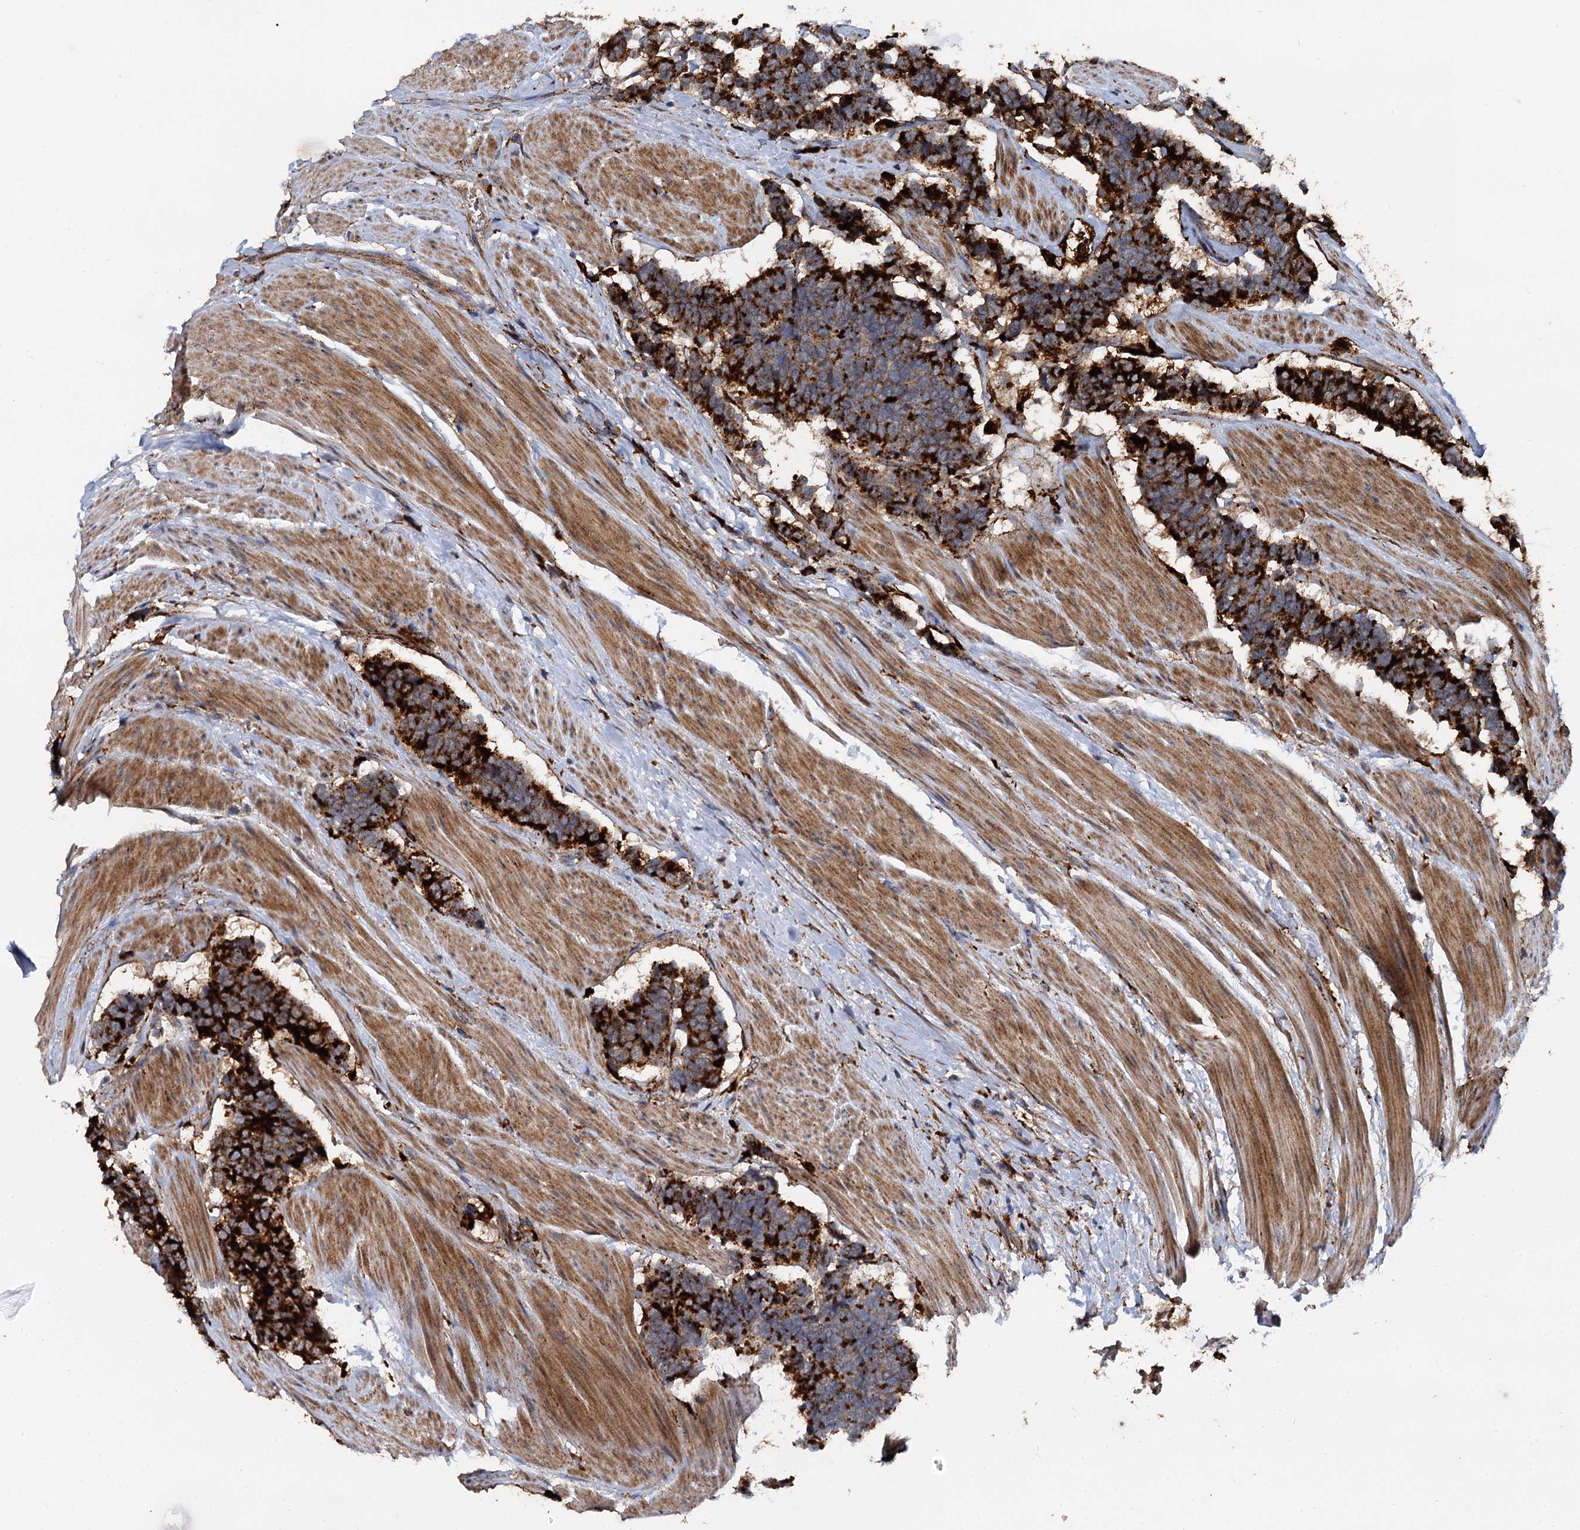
{"staining": {"intensity": "strong", "quantity": ">75%", "location": "cytoplasmic/membranous"}, "tissue": "carcinoid", "cell_type": "Tumor cells", "image_type": "cancer", "snomed": [{"axis": "morphology", "description": "Carcinoma, NOS"}, {"axis": "morphology", "description": "Carcinoid, malignant, NOS"}, {"axis": "topography", "description": "Urinary bladder"}], "caption": "This is an image of immunohistochemistry staining of carcinoid, which shows strong expression in the cytoplasmic/membranous of tumor cells.", "gene": "GBA1", "patient": {"sex": "male", "age": 57}}